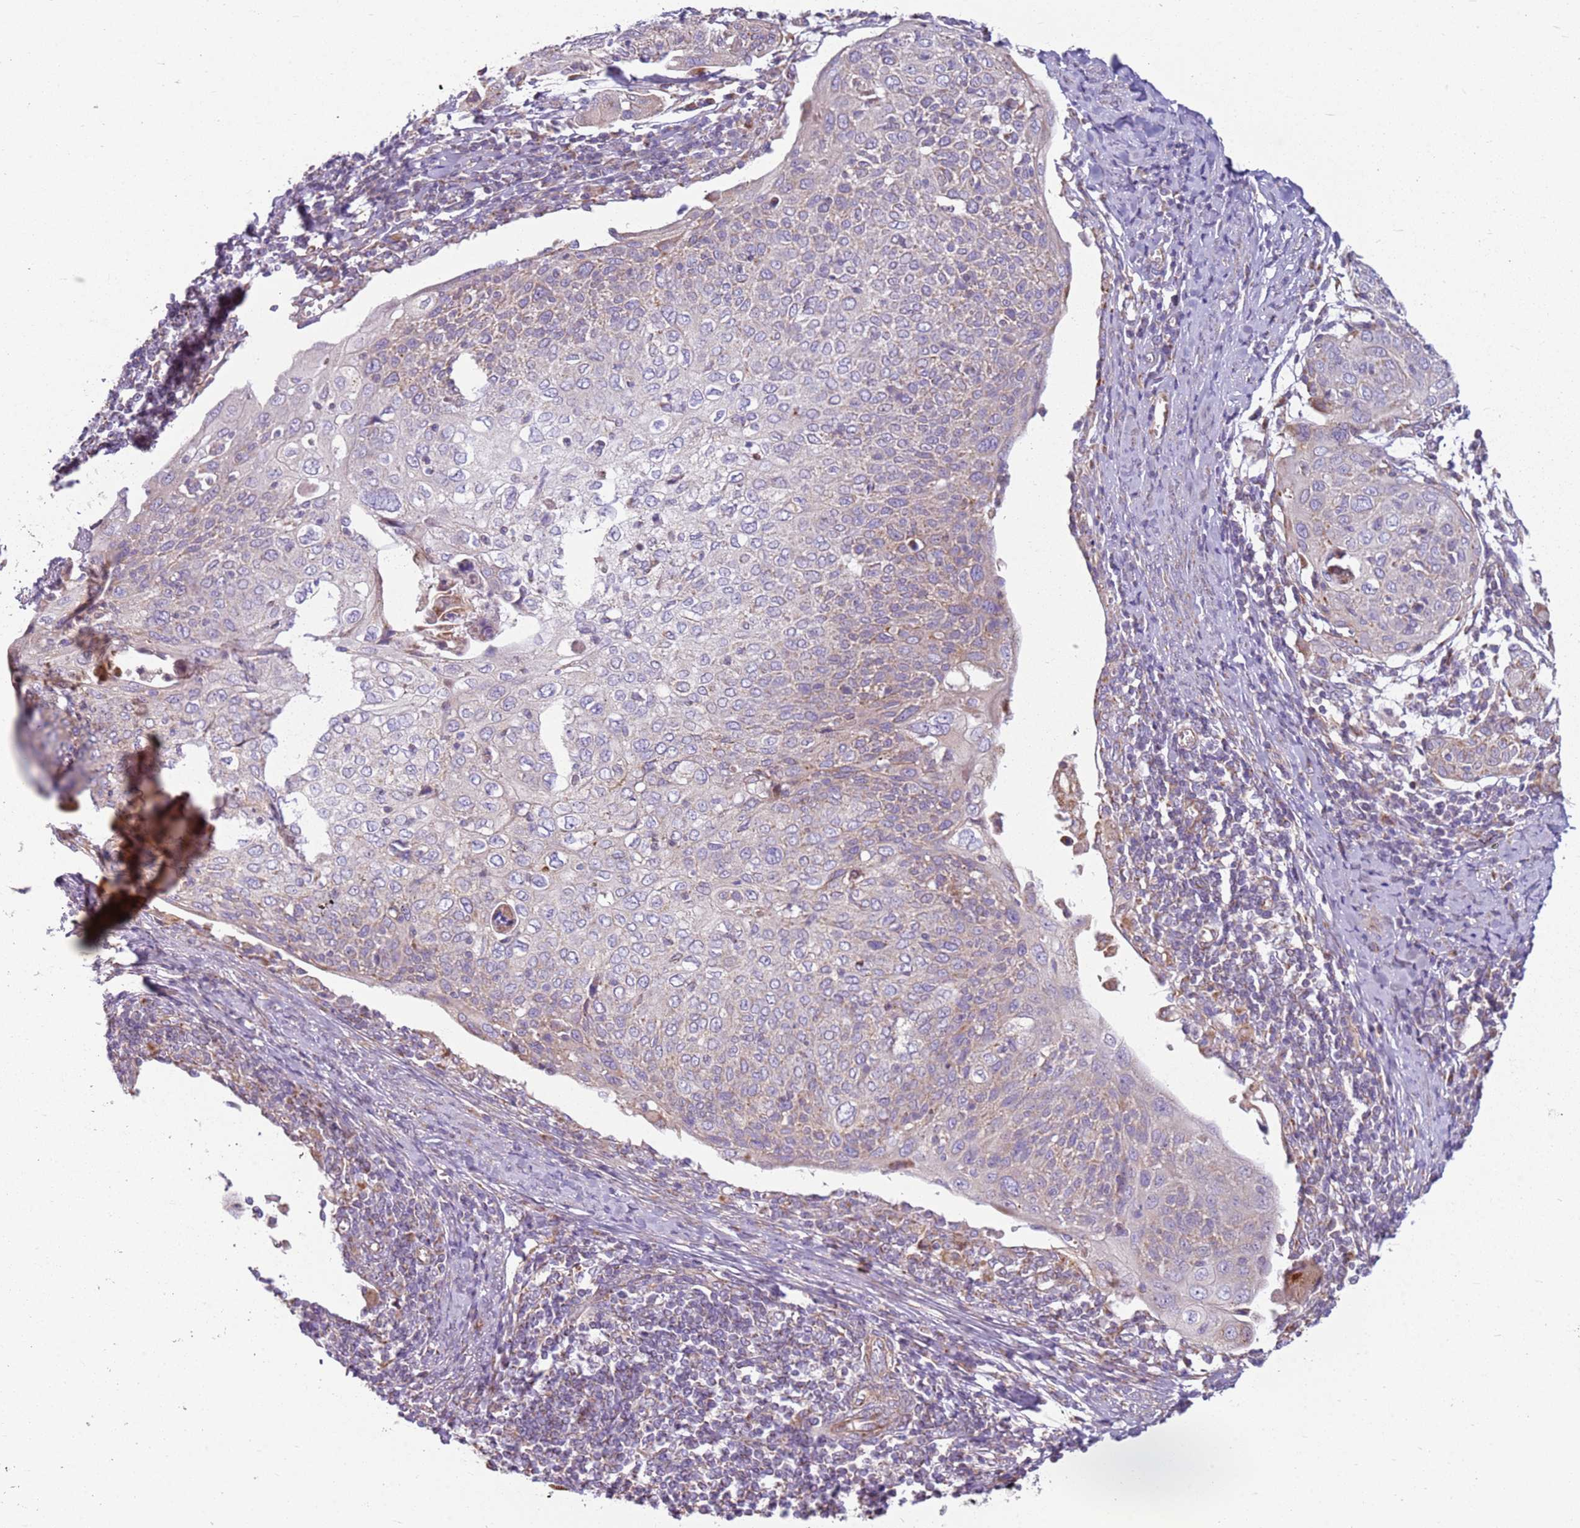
{"staining": {"intensity": "negative", "quantity": "none", "location": "none"}, "tissue": "cervical cancer", "cell_type": "Tumor cells", "image_type": "cancer", "snomed": [{"axis": "morphology", "description": "Squamous cell carcinoma, NOS"}, {"axis": "topography", "description": "Cervix"}], "caption": "Immunohistochemical staining of human squamous cell carcinoma (cervical) demonstrates no significant staining in tumor cells.", "gene": "TMEM200C", "patient": {"sex": "female", "age": 67}}